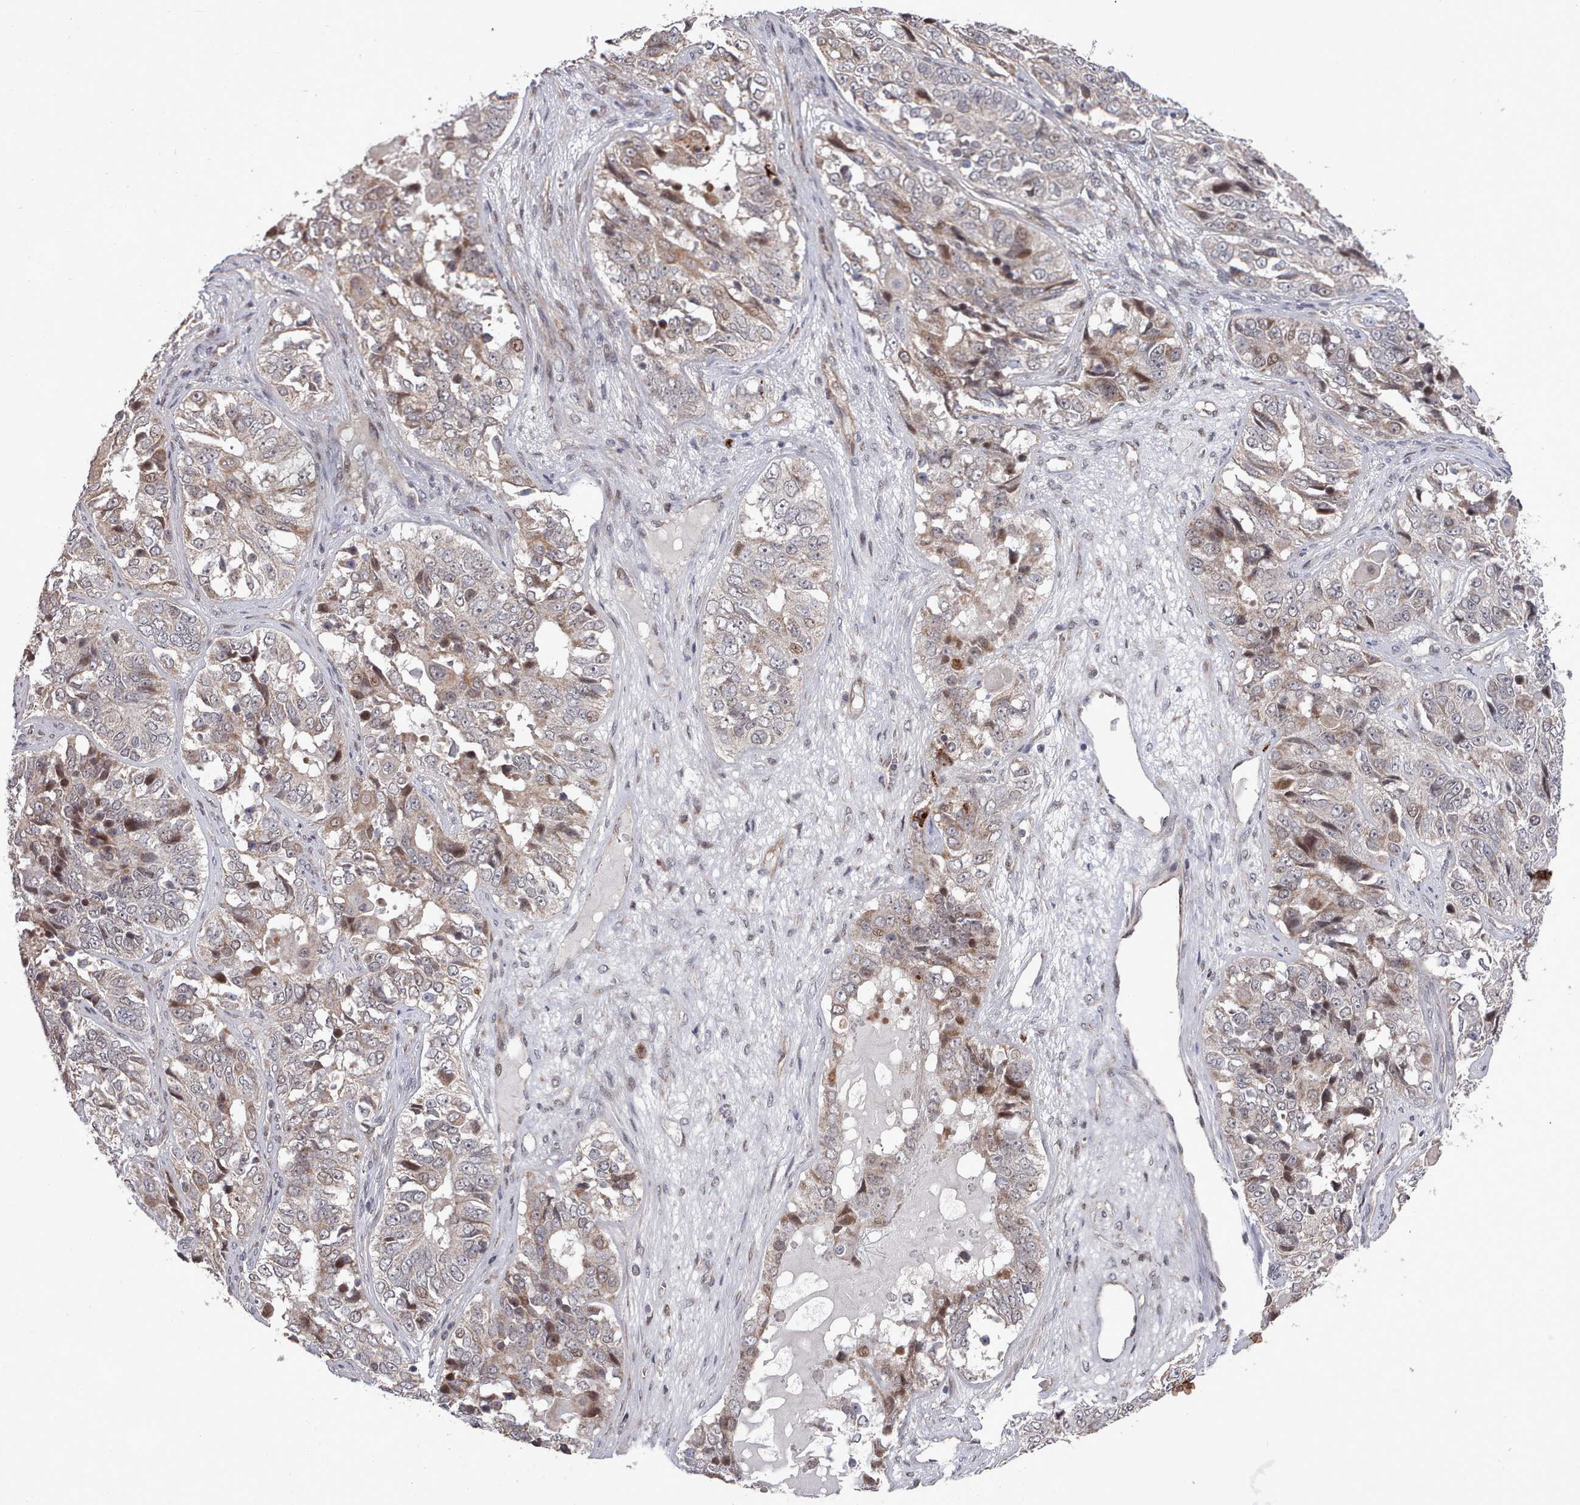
{"staining": {"intensity": "weak", "quantity": "25%-75%", "location": "cytoplasmic/membranous"}, "tissue": "ovarian cancer", "cell_type": "Tumor cells", "image_type": "cancer", "snomed": [{"axis": "morphology", "description": "Carcinoma, endometroid"}, {"axis": "topography", "description": "Ovary"}], "caption": "Ovarian endometroid carcinoma stained for a protein (brown) reveals weak cytoplasmic/membranous positive expression in about 25%-75% of tumor cells.", "gene": "CPSF4", "patient": {"sex": "female", "age": 51}}